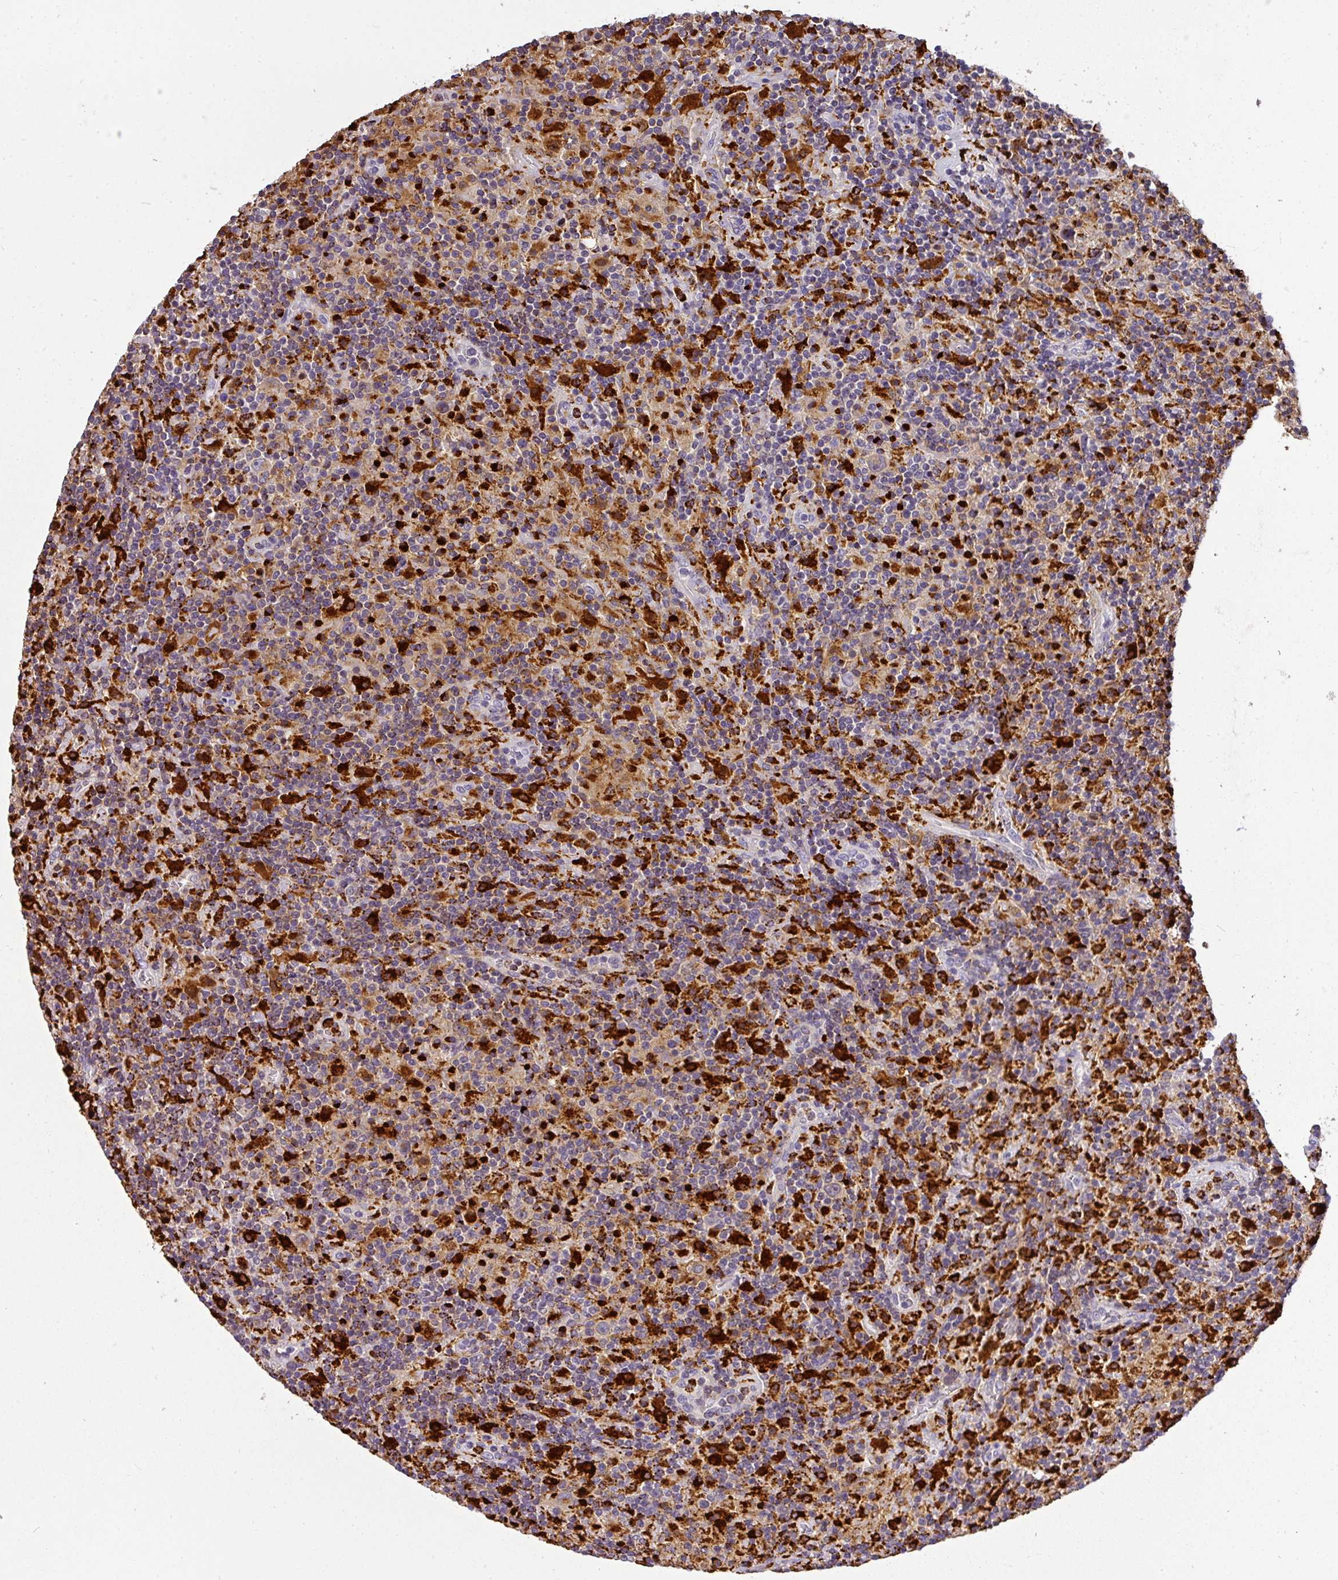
{"staining": {"intensity": "weak", "quantity": "<25%", "location": "cytoplasmic/membranous"}, "tissue": "lymphoma", "cell_type": "Tumor cells", "image_type": "cancer", "snomed": [{"axis": "morphology", "description": "Hodgkin's disease, NOS"}, {"axis": "topography", "description": "Lymph node"}], "caption": "Protein analysis of Hodgkin's disease shows no significant staining in tumor cells.", "gene": "MMACHC", "patient": {"sex": "male", "age": 70}}